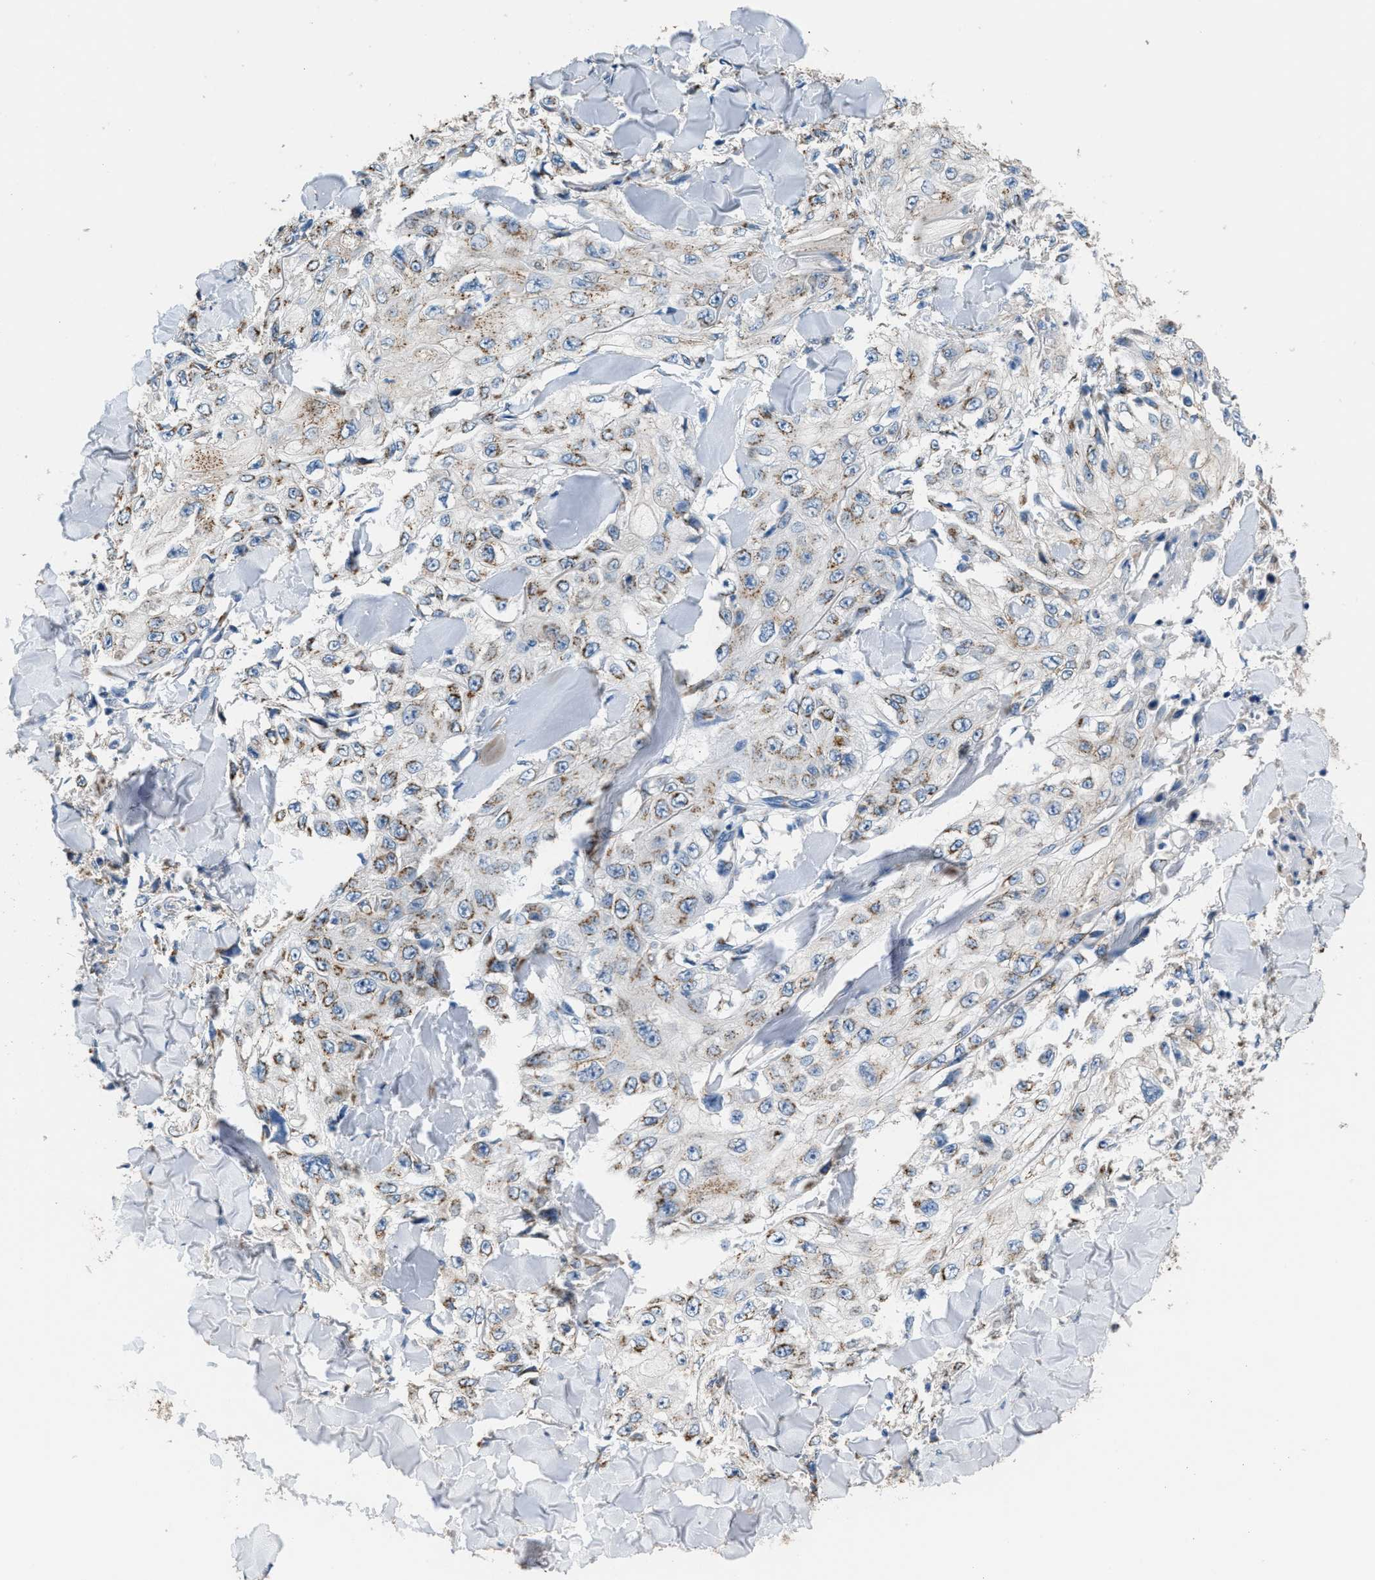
{"staining": {"intensity": "moderate", "quantity": ">75%", "location": "cytoplasmic/membranous"}, "tissue": "skin cancer", "cell_type": "Tumor cells", "image_type": "cancer", "snomed": [{"axis": "morphology", "description": "Squamous cell carcinoma, NOS"}, {"axis": "topography", "description": "Skin"}], "caption": "Protein expression by immunohistochemistry reveals moderate cytoplasmic/membranous staining in about >75% of tumor cells in skin cancer (squamous cell carcinoma).", "gene": "GOLM1", "patient": {"sex": "male", "age": 86}}